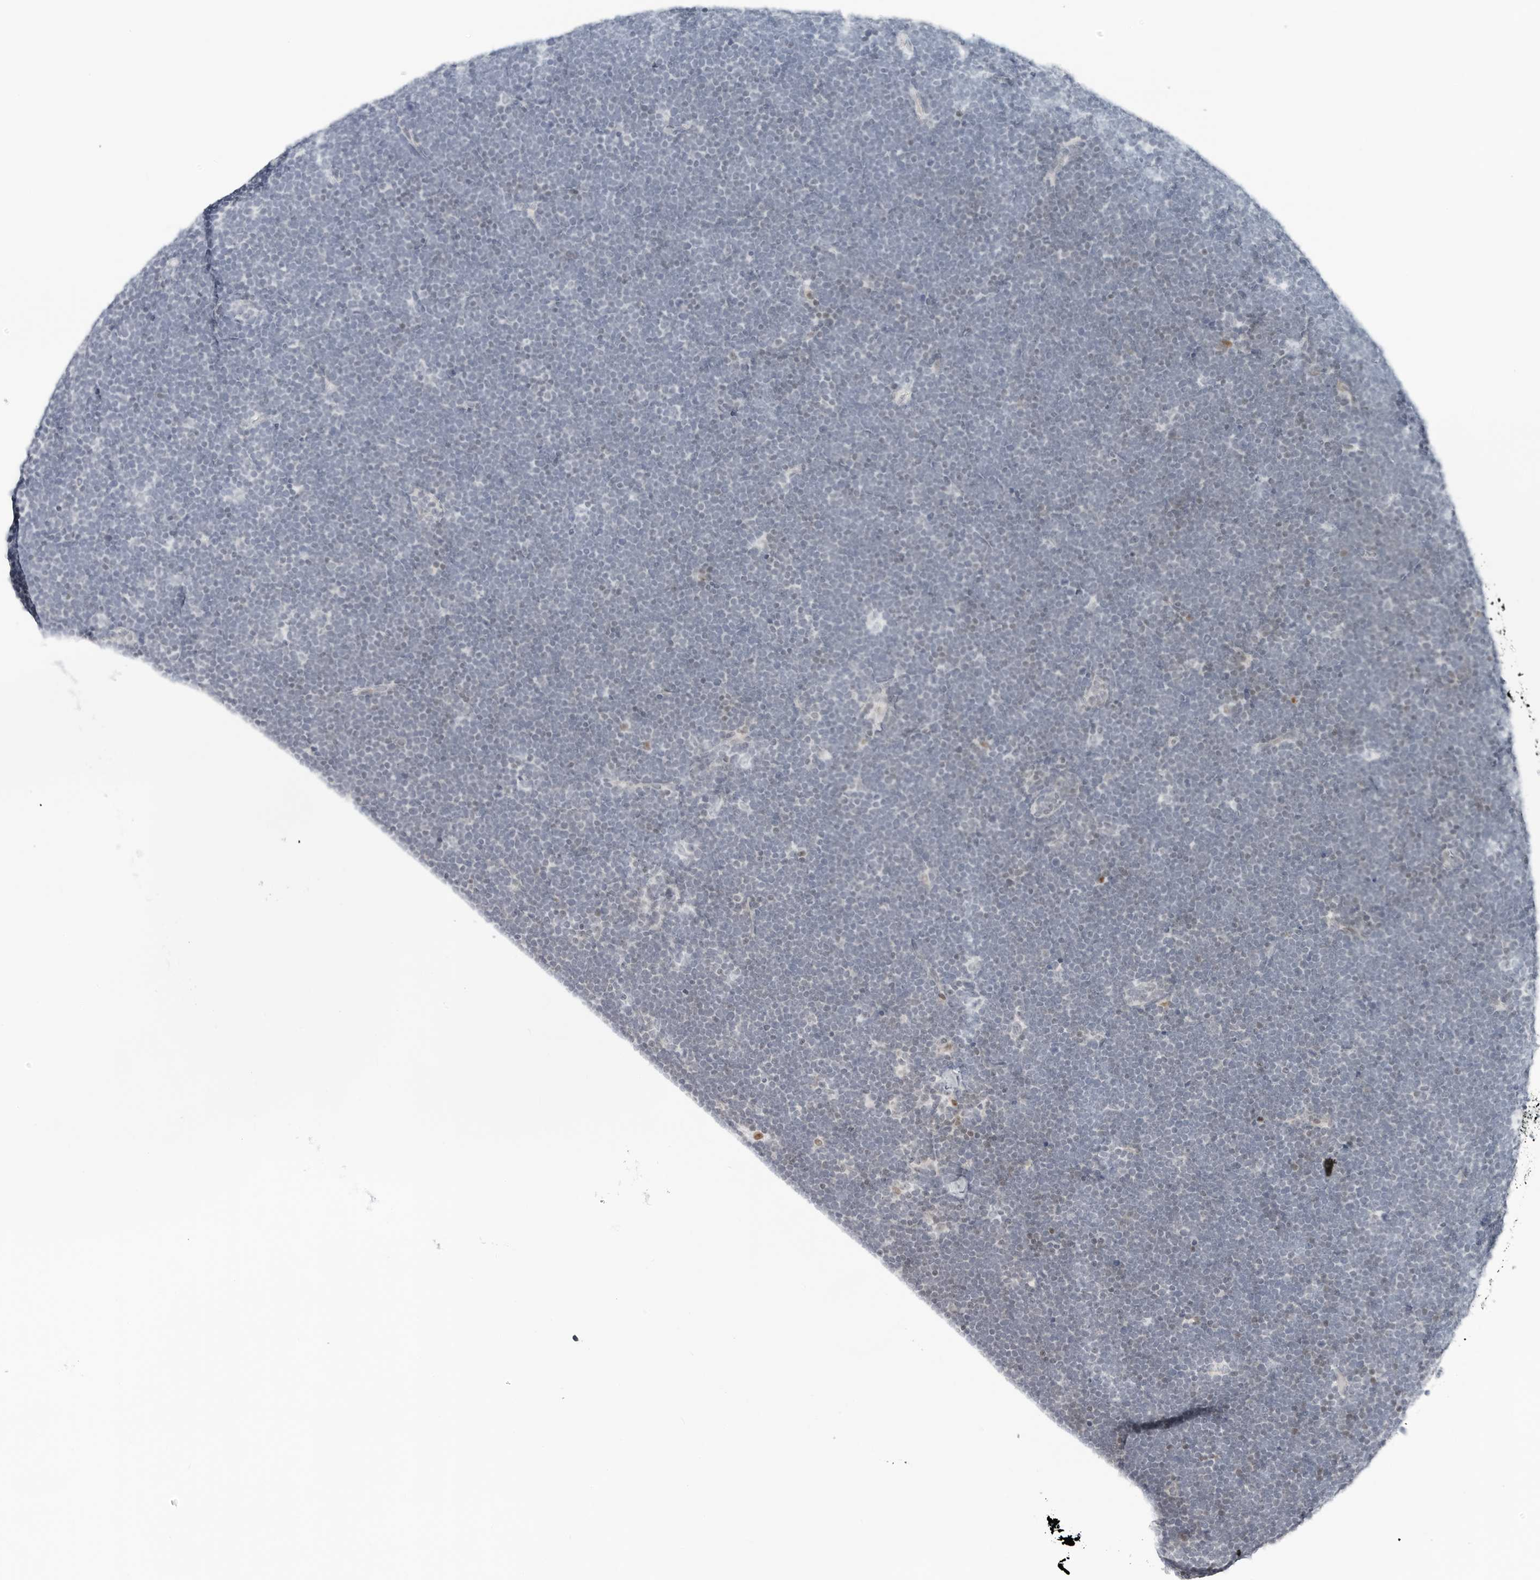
{"staining": {"intensity": "negative", "quantity": "none", "location": "none"}, "tissue": "lymphoma", "cell_type": "Tumor cells", "image_type": "cancer", "snomed": [{"axis": "morphology", "description": "Malignant lymphoma, non-Hodgkin's type, High grade"}, {"axis": "topography", "description": "Lymph node"}], "caption": "A high-resolution photomicrograph shows immunohistochemistry staining of malignant lymphoma, non-Hodgkin's type (high-grade), which shows no significant expression in tumor cells.", "gene": "NTMT2", "patient": {"sex": "male", "age": 13}}